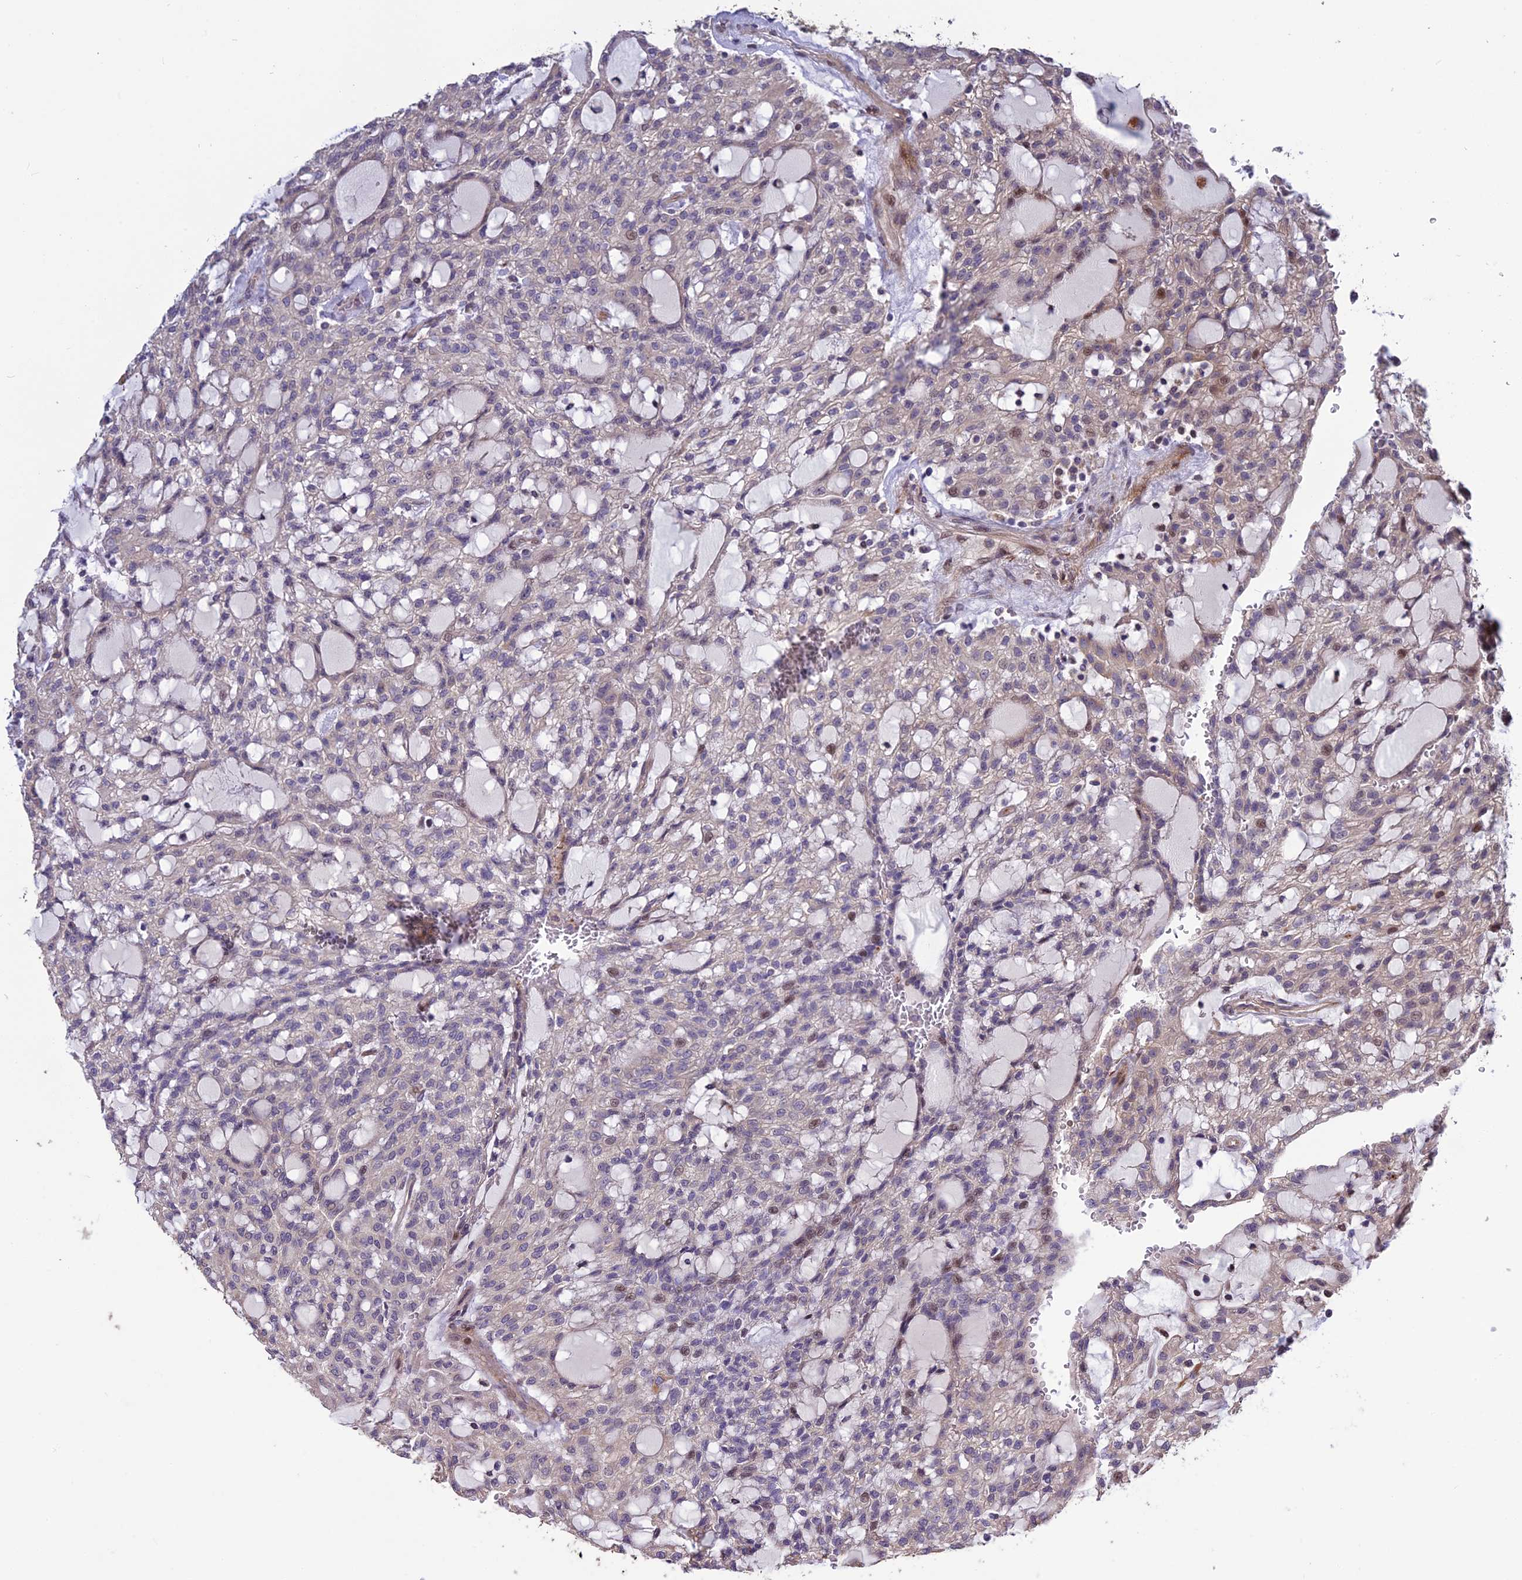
{"staining": {"intensity": "moderate", "quantity": "25%-75%", "location": "cytoplasmic/membranous"}, "tissue": "renal cancer", "cell_type": "Tumor cells", "image_type": "cancer", "snomed": [{"axis": "morphology", "description": "Adenocarcinoma, NOS"}, {"axis": "topography", "description": "Kidney"}], "caption": "Renal cancer (adenocarcinoma) stained with immunohistochemistry (IHC) shows moderate cytoplasmic/membranous expression in approximately 25%-75% of tumor cells. (DAB (3,3'-diaminobenzidine) IHC with brightfield microscopy, high magnification).", "gene": "SPG21", "patient": {"sex": "male", "age": 63}}